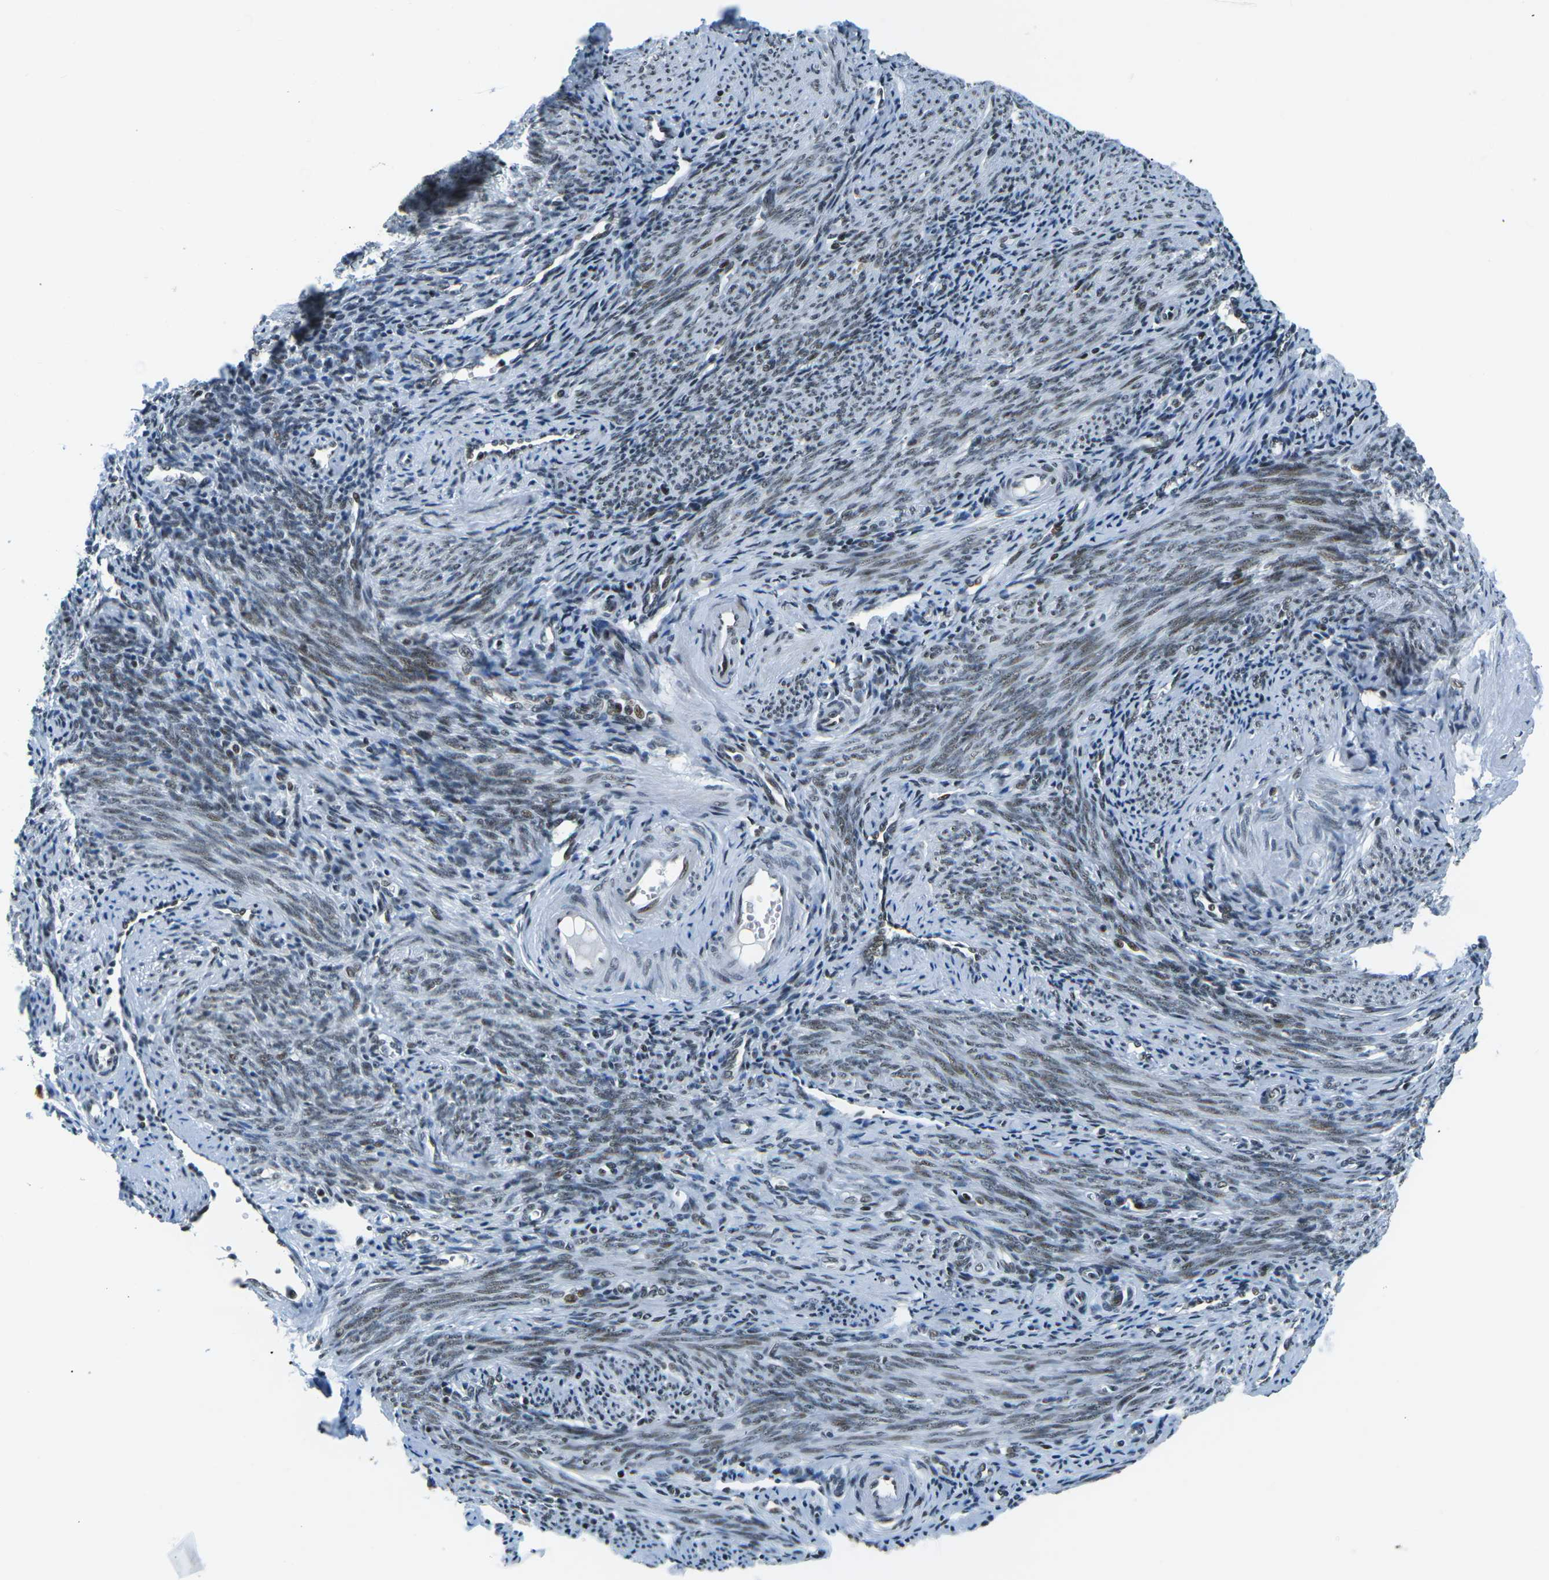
{"staining": {"intensity": "moderate", "quantity": "<25%", "location": "nuclear"}, "tissue": "endometrium", "cell_type": "Cells in endometrial stroma", "image_type": "normal", "snomed": [{"axis": "morphology", "description": "Normal tissue, NOS"}, {"axis": "topography", "description": "Endometrium"}], "caption": "A micrograph of endometrium stained for a protein demonstrates moderate nuclear brown staining in cells in endometrial stroma.", "gene": "RBL2", "patient": {"sex": "female", "age": 50}}